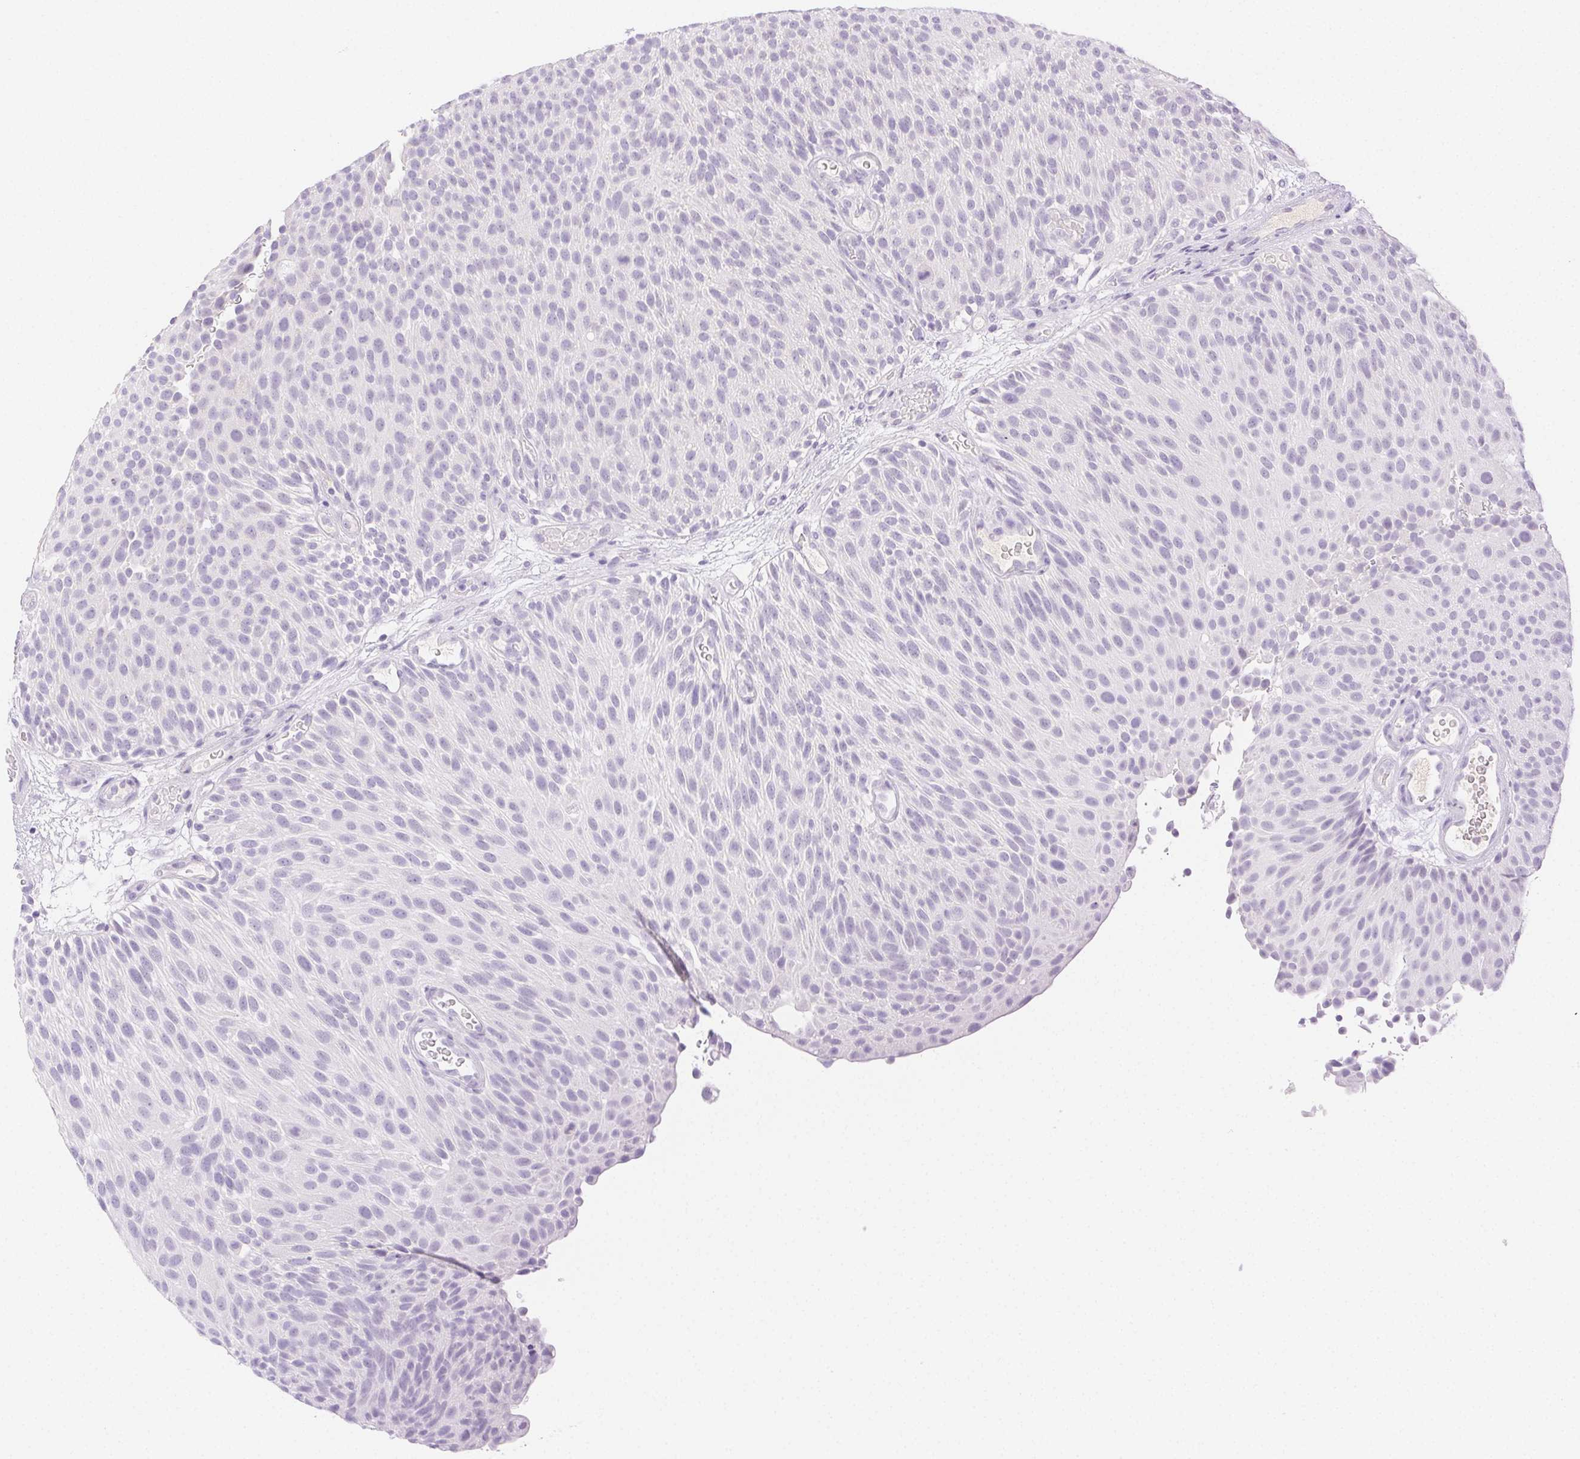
{"staining": {"intensity": "negative", "quantity": "none", "location": "none"}, "tissue": "urothelial cancer", "cell_type": "Tumor cells", "image_type": "cancer", "snomed": [{"axis": "morphology", "description": "Urothelial carcinoma, Low grade"}, {"axis": "topography", "description": "Urinary bladder"}], "caption": "This photomicrograph is of urothelial cancer stained with IHC to label a protein in brown with the nuclei are counter-stained blue. There is no expression in tumor cells. (Immunohistochemistry (ihc), brightfield microscopy, high magnification).", "gene": "SPACA4", "patient": {"sex": "male", "age": 78}}